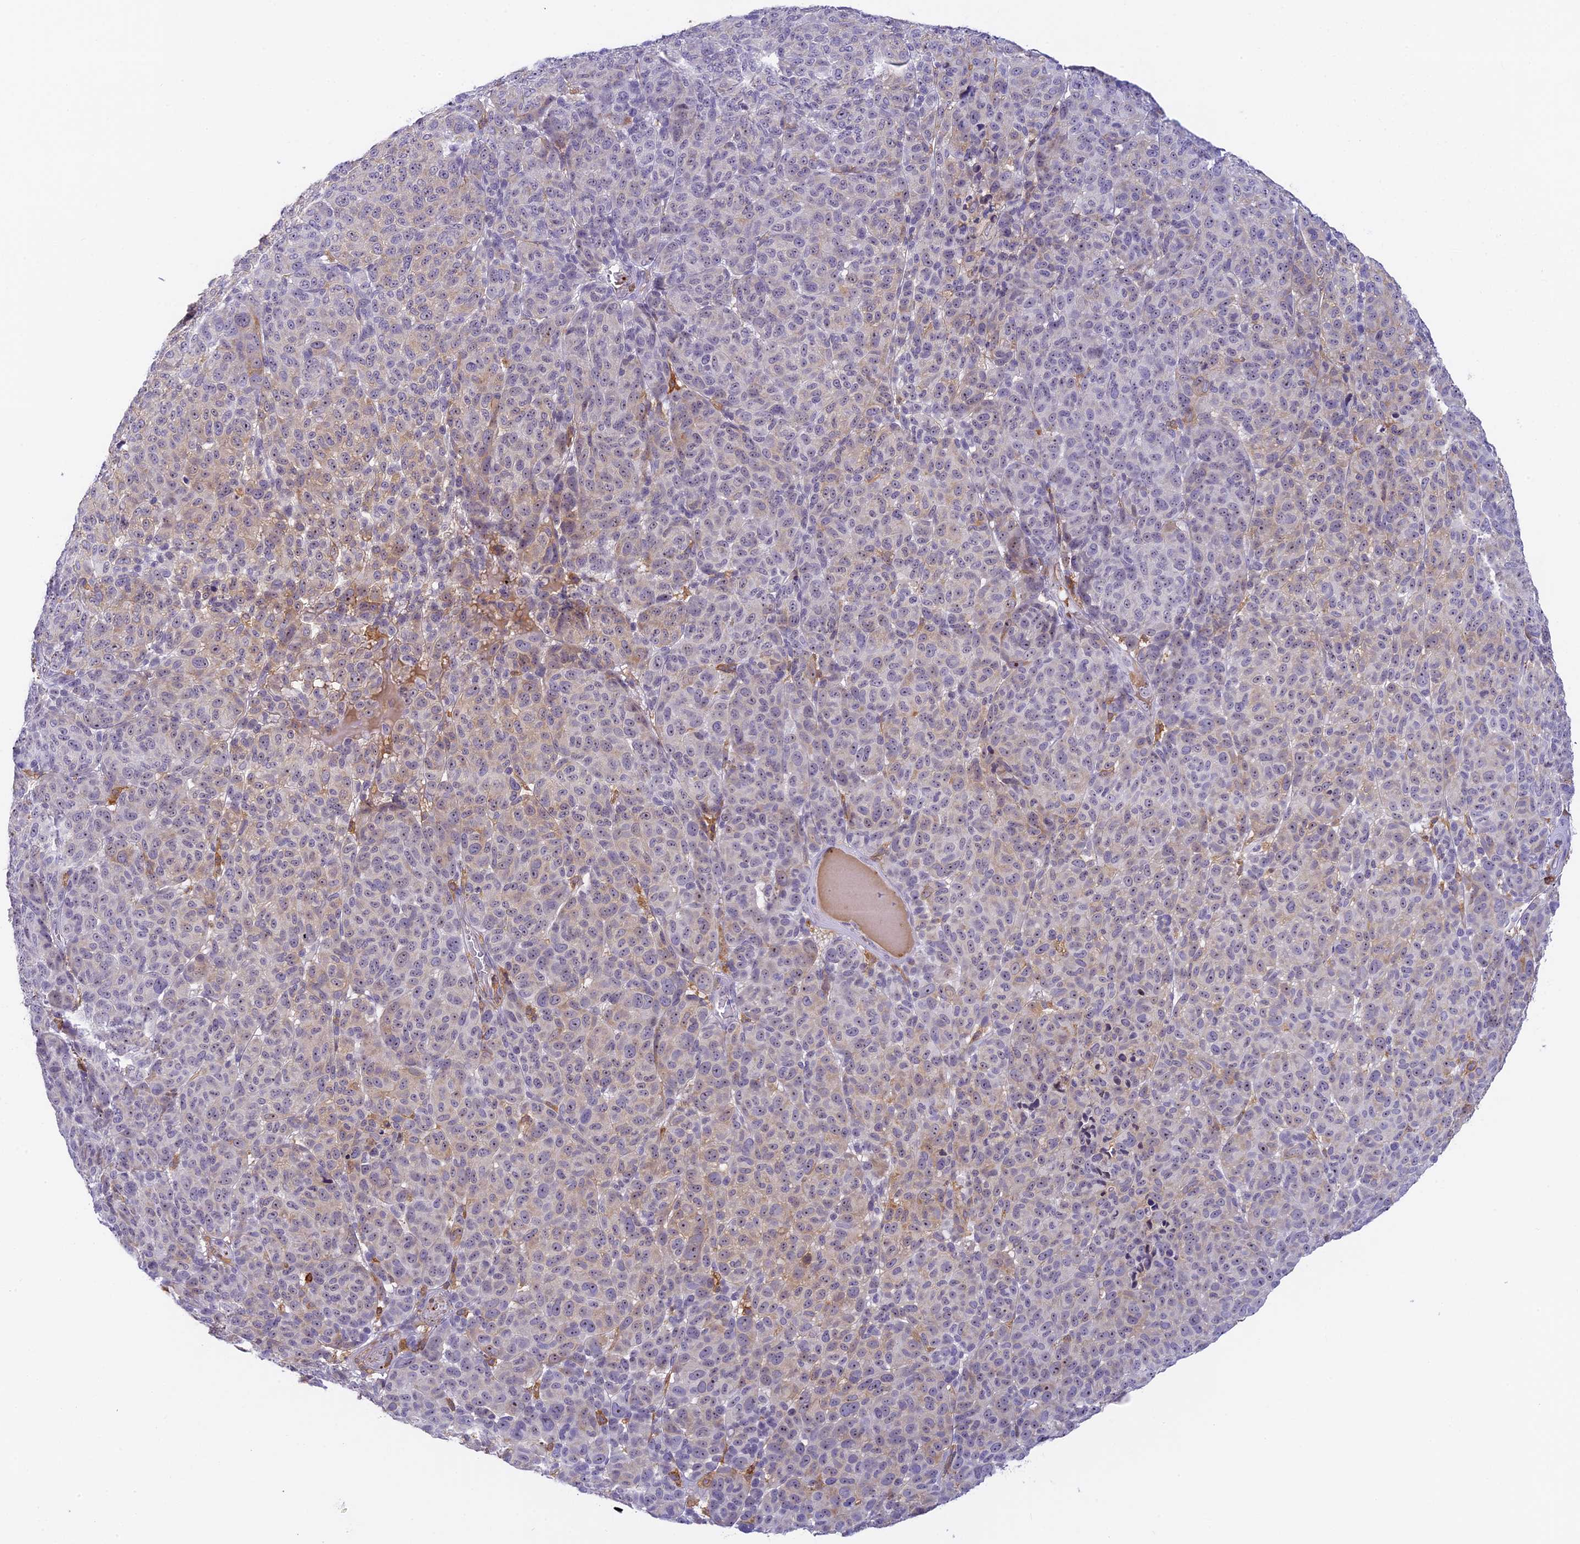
{"staining": {"intensity": "negative", "quantity": "none", "location": "none"}, "tissue": "melanoma", "cell_type": "Tumor cells", "image_type": "cancer", "snomed": [{"axis": "morphology", "description": "Malignant melanoma, NOS"}, {"axis": "topography", "description": "Skin"}], "caption": "A high-resolution photomicrograph shows immunohistochemistry staining of malignant melanoma, which exhibits no significant staining in tumor cells. Nuclei are stained in blue.", "gene": "FYB1", "patient": {"sex": "male", "age": 49}}